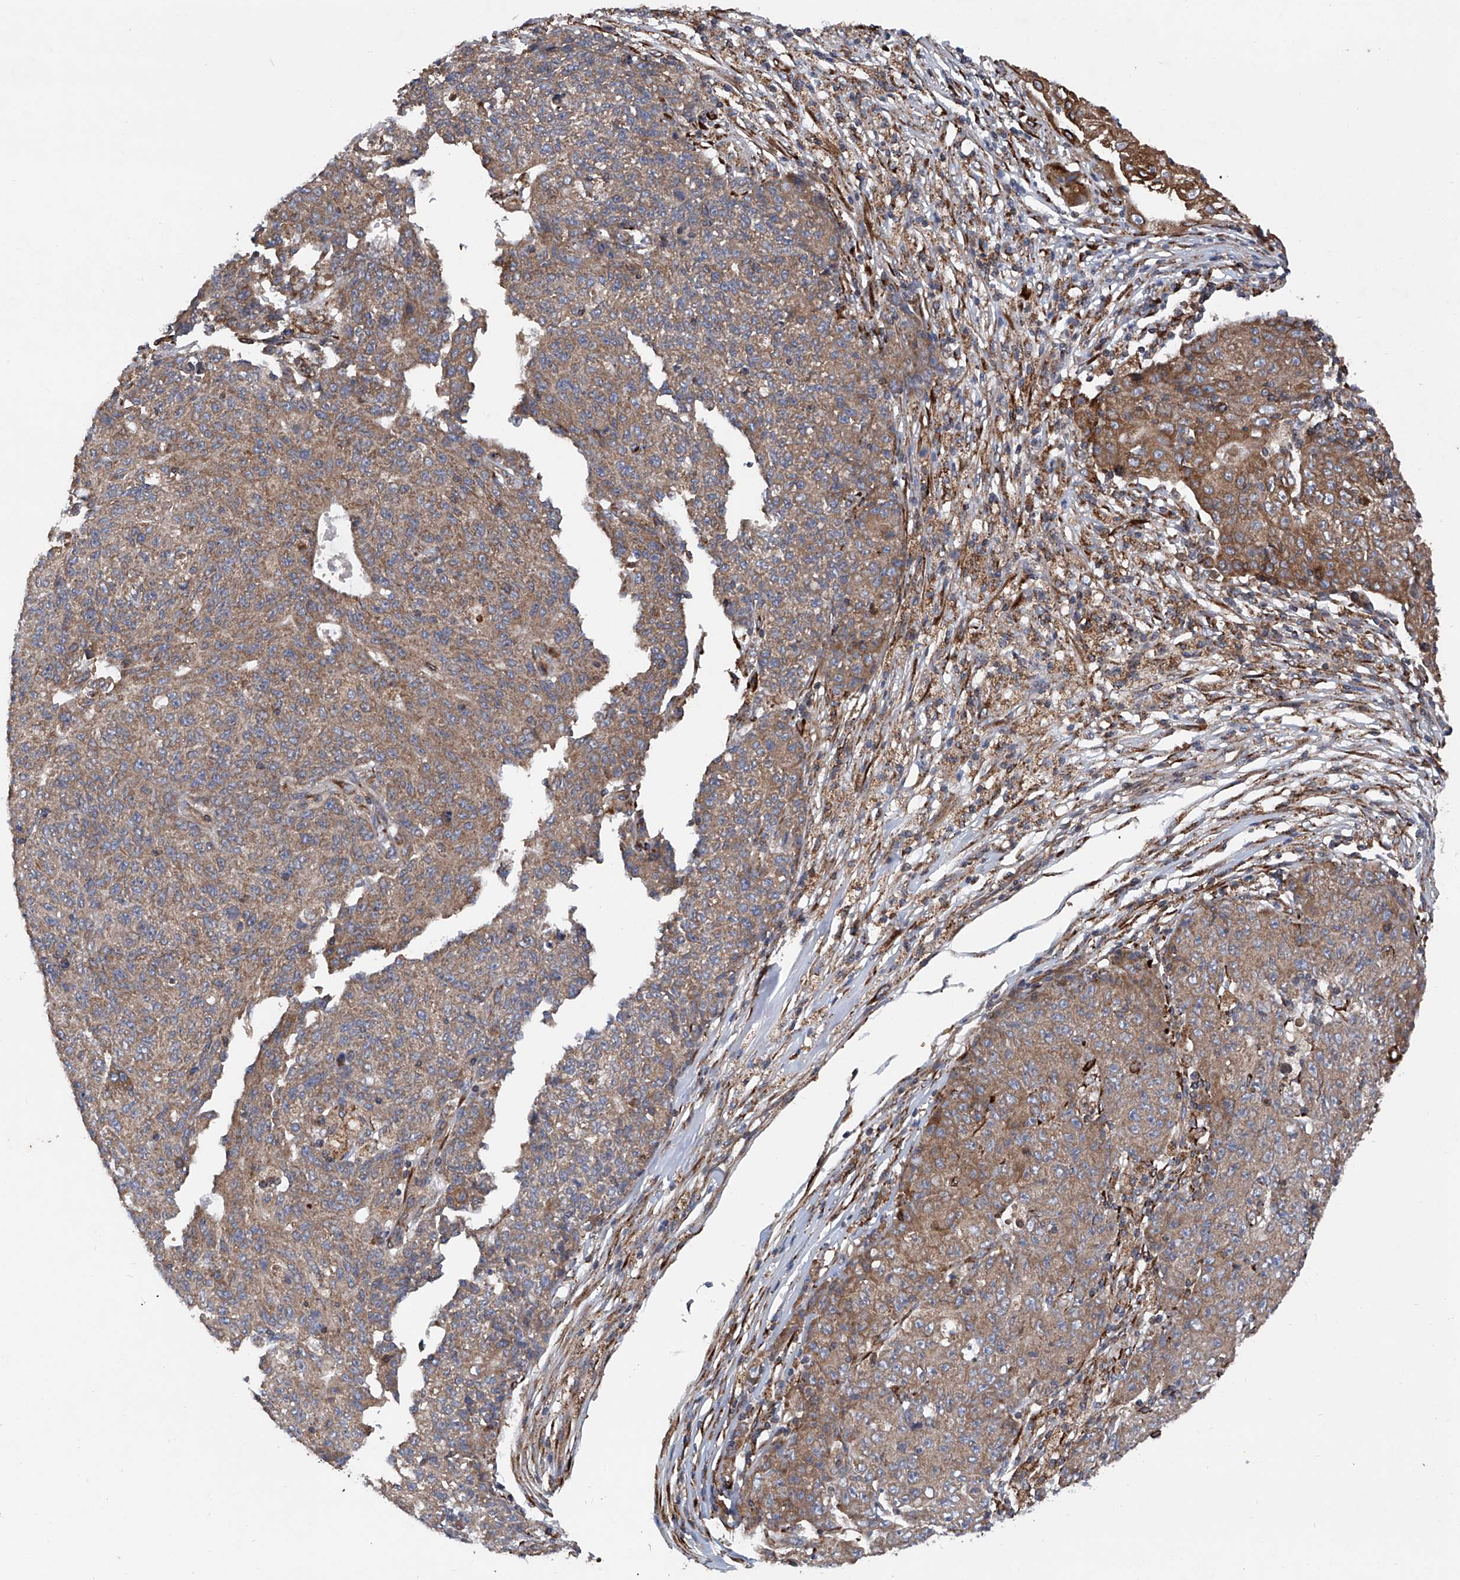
{"staining": {"intensity": "moderate", "quantity": ">75%", "location": "cytoplasmic/membranous"}, "tissue": "ovarian cancer", "cell_type": "Tumor cells", "image_type": "cancer", "snomed": [{"axis": "morphology", "description": "Carcinoma, endometroid"}, {"axis": "topography", "description": "Ovary"}], "caption": "IHC (DAB (3,3'-diaminobenzidine)) staining of human endometroid carcinoma (ovarian) reveals moderate cytoplasmic/membranous protein positivity in about >75% of tumor cells.", "gene": "ASCC3", "patient": {"sex": "female", "age": 42}}